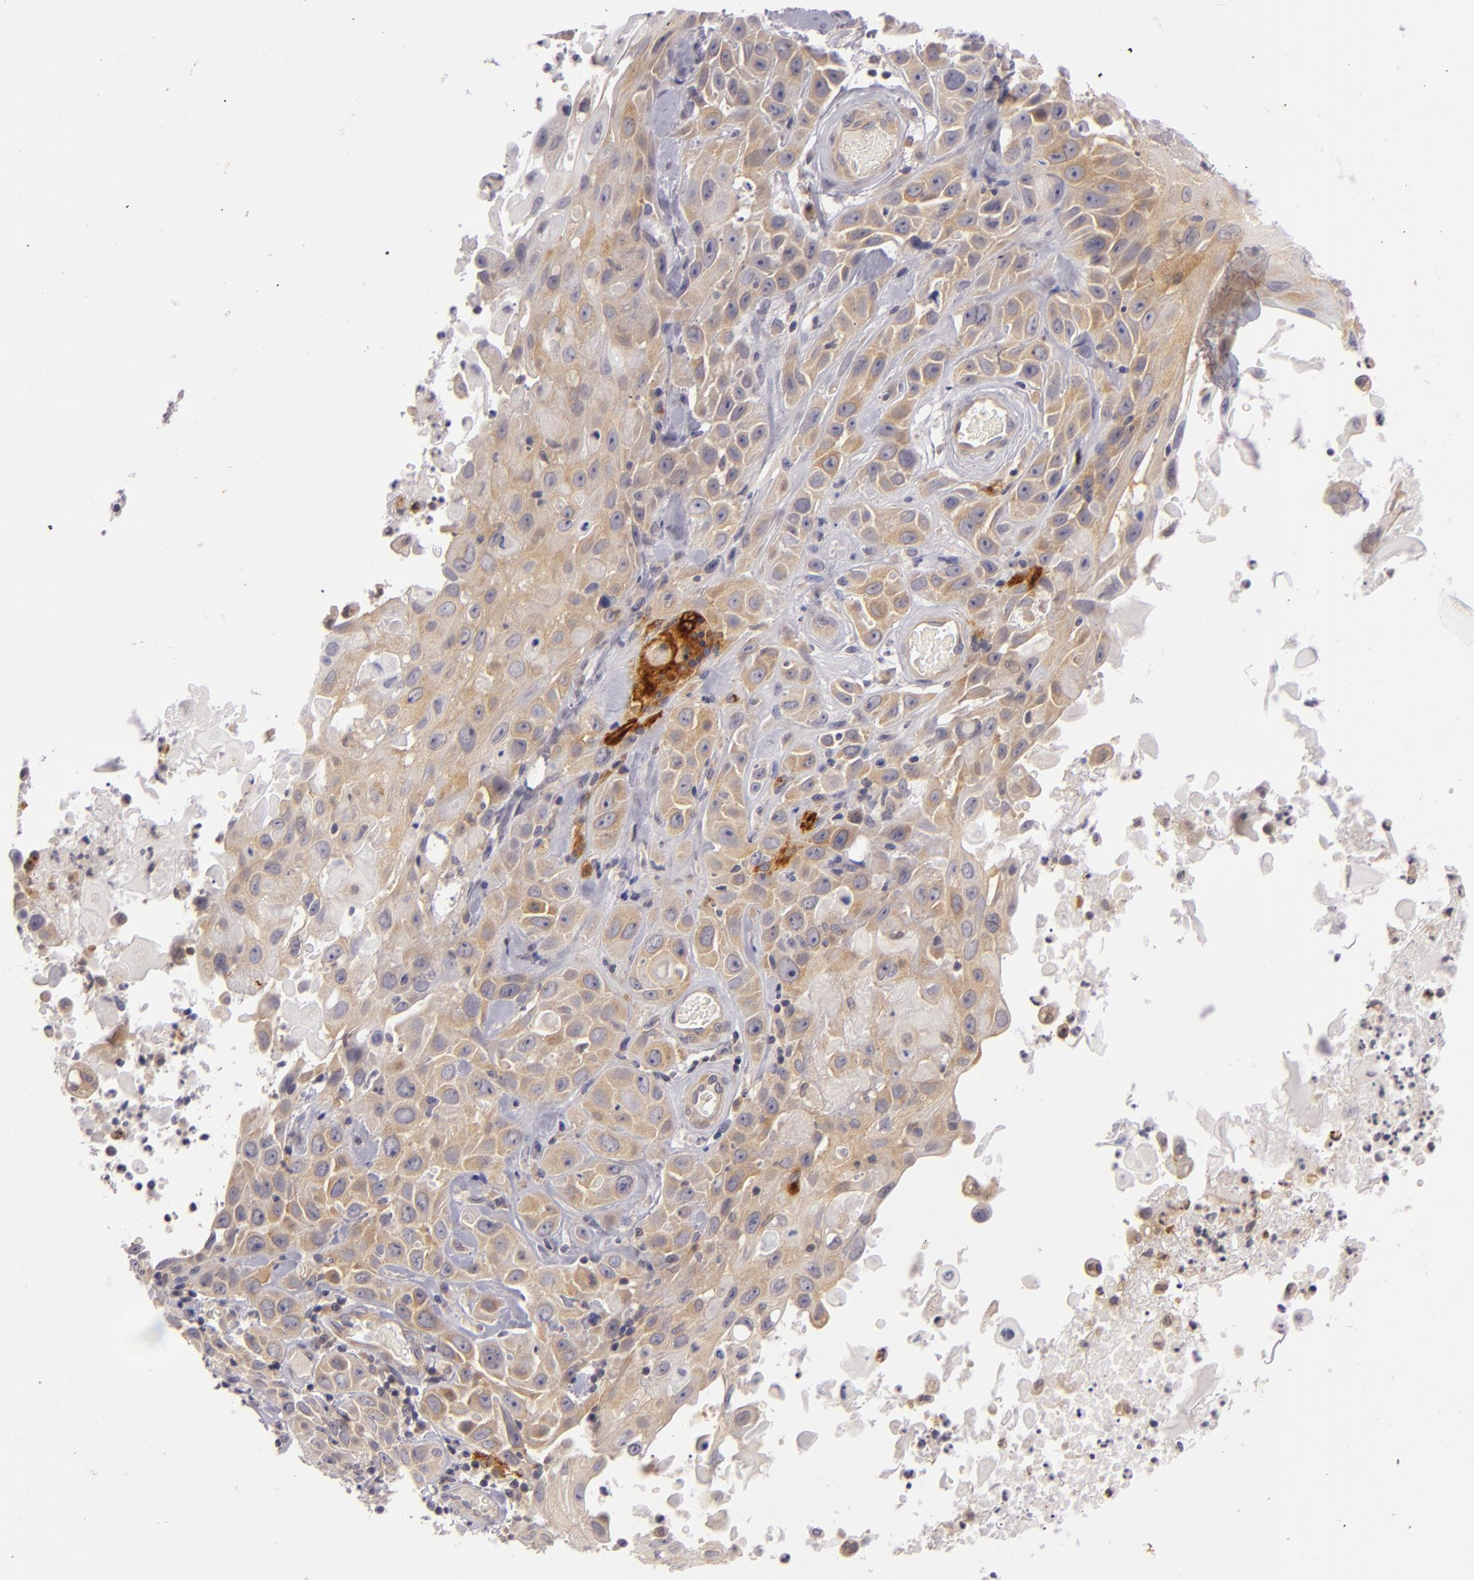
{"staining": {"intensity": "weak", "quantity": ">75%", "location": "cytoplasmic/membranous"}, "tissue": "skin cancer", "cell_type": "Tumor cells", "image_type": "cancer", "snomed": [{"axis": "morphology", "description": "Squamous cell carcinoma, NOS"}, {"axis": "topography", "description": "Skin"}], "caption": "The photomicrograph reveals immunohistochemical staining of skin cancer (squamous cell carcinoma). There is weak cytoplasmic/membranous positivity is seen in approximately >75% of tumor cells.", "gene": "CD83", "patient": {"sex": "male", "age": 84}}